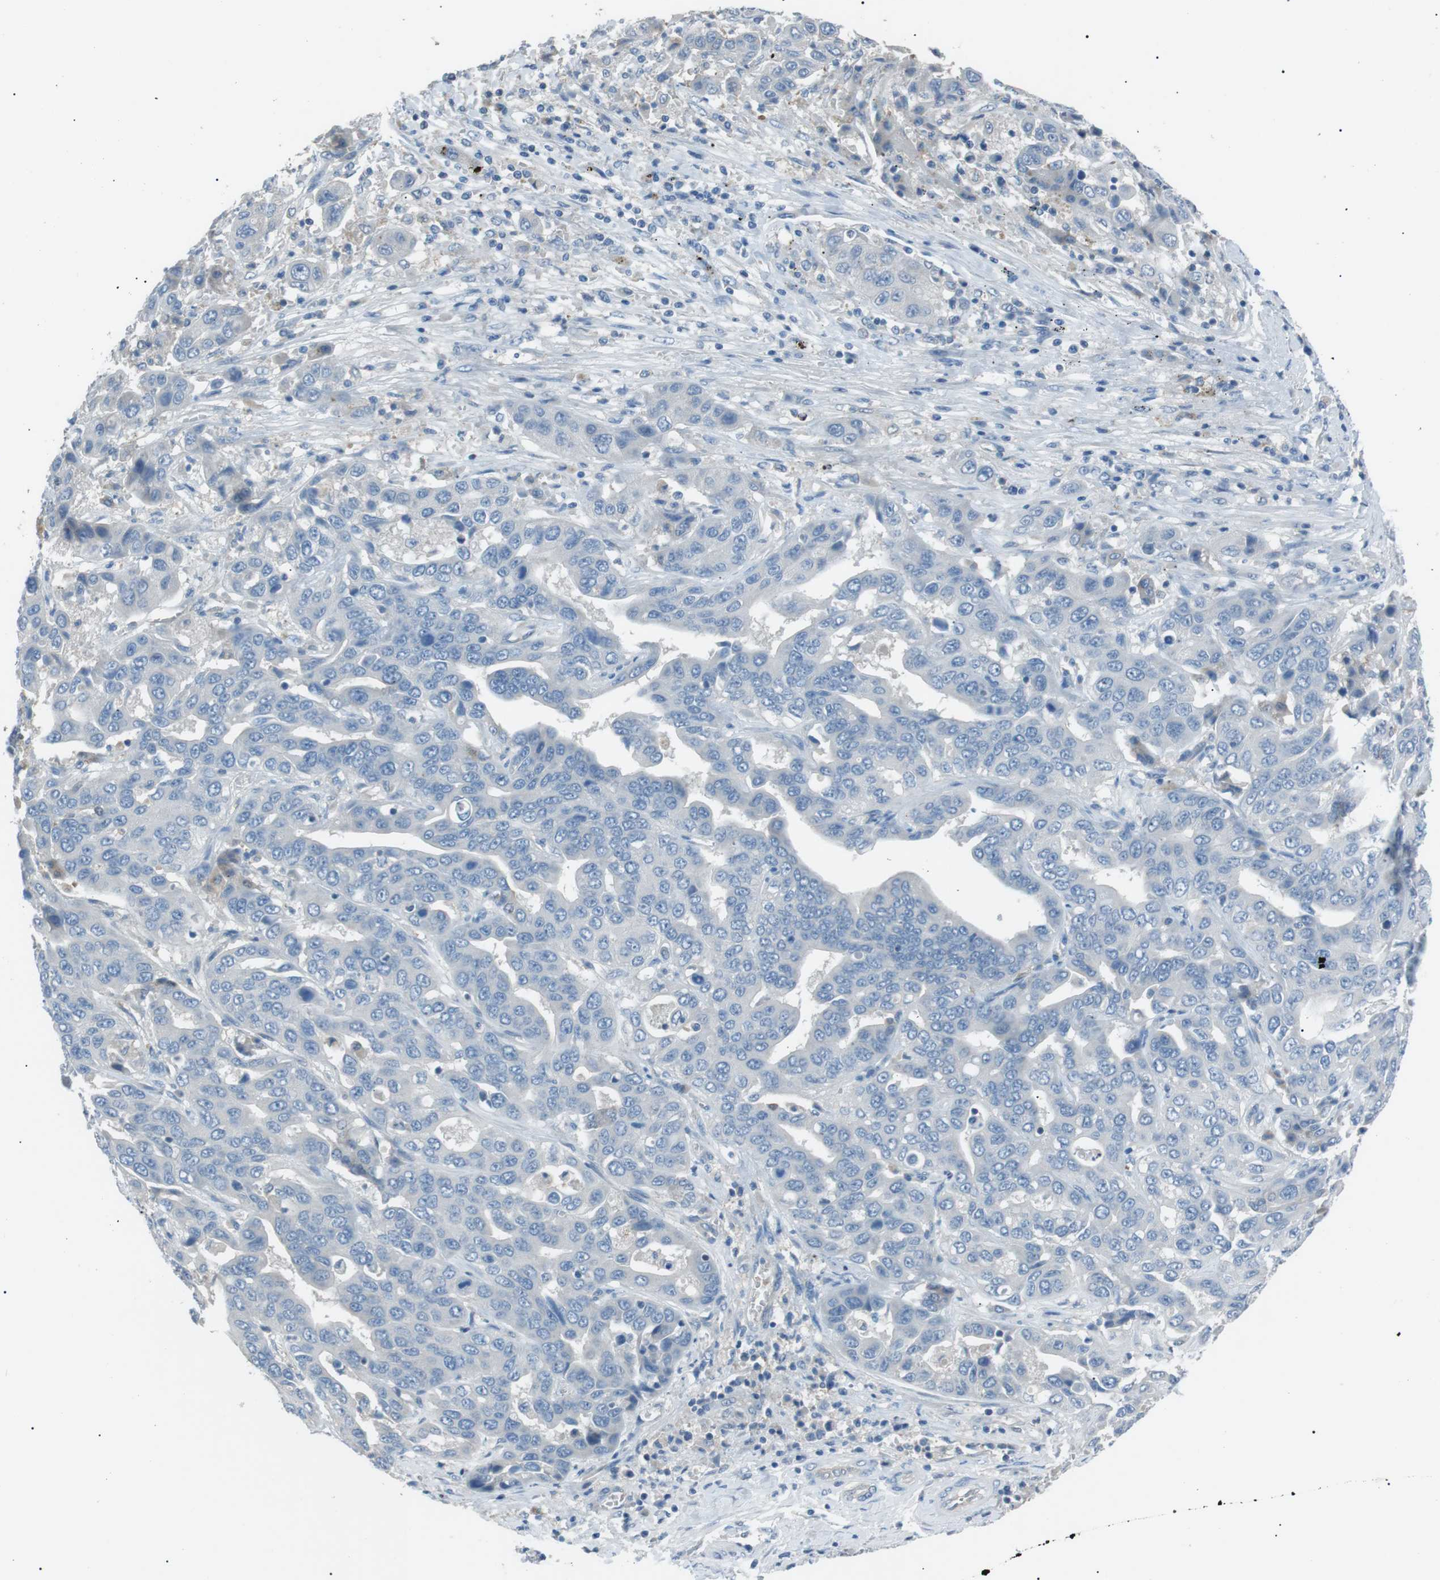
{"staining": {"intensity": "negative", "quantity": "none", "location": "none"}, "tissue": "liver cancer", "cell_type": "Tumor cells", "image_type": "cancer", "snomed": [{"axis": "morphology", "description": "Cholangiocarcinoma"}, {"axis": "topography", "description": "Liver"}], "caption": "Tumor cells show no significant protein staining in liver cholangiocarcinoma.", "gene": "CDH26", "patient": {"sex": "female", "age": 52}}